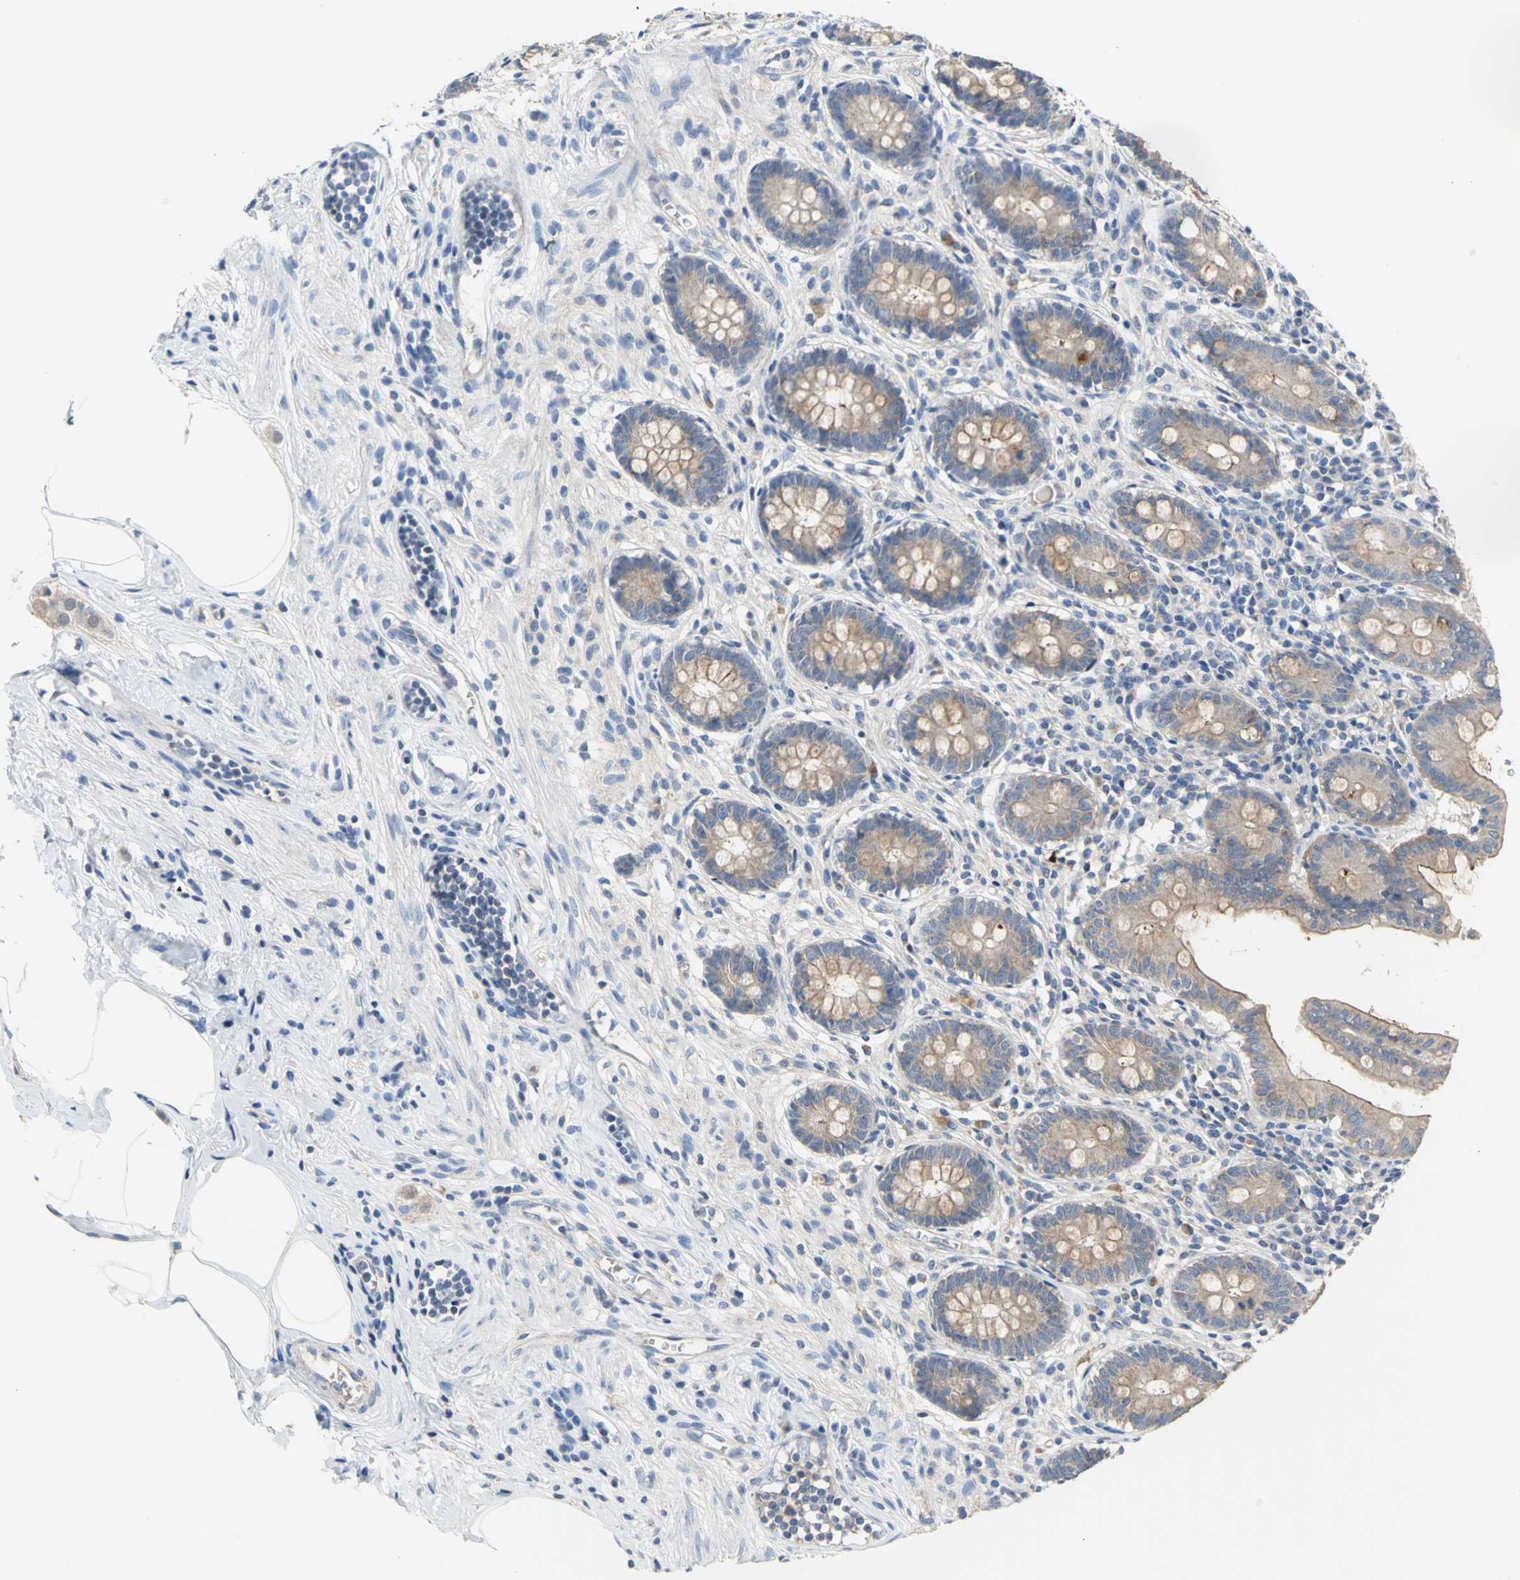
{"staining": {"intensity": "weak", "quantity": ">75%", "location": "cytoplasmic/membranous"}, "tissue": "appendix", "cell_type": "Glandular cells", "image_type": "normal", "snomed": [{"axis": "morphology", "description": "Normal tissue, NOS"}, {"axis": "topography", "description": "Appendix"}], "caption": "DAB (3,3'-diaminobenzidine) immunohistochemical staining of benign human appendix exhibits weak cytoplasmic/membranous protein staining in about >75% of glandular cells.", "gene": "HTR1F", "patient": {"sex": "female", "age": 50}}